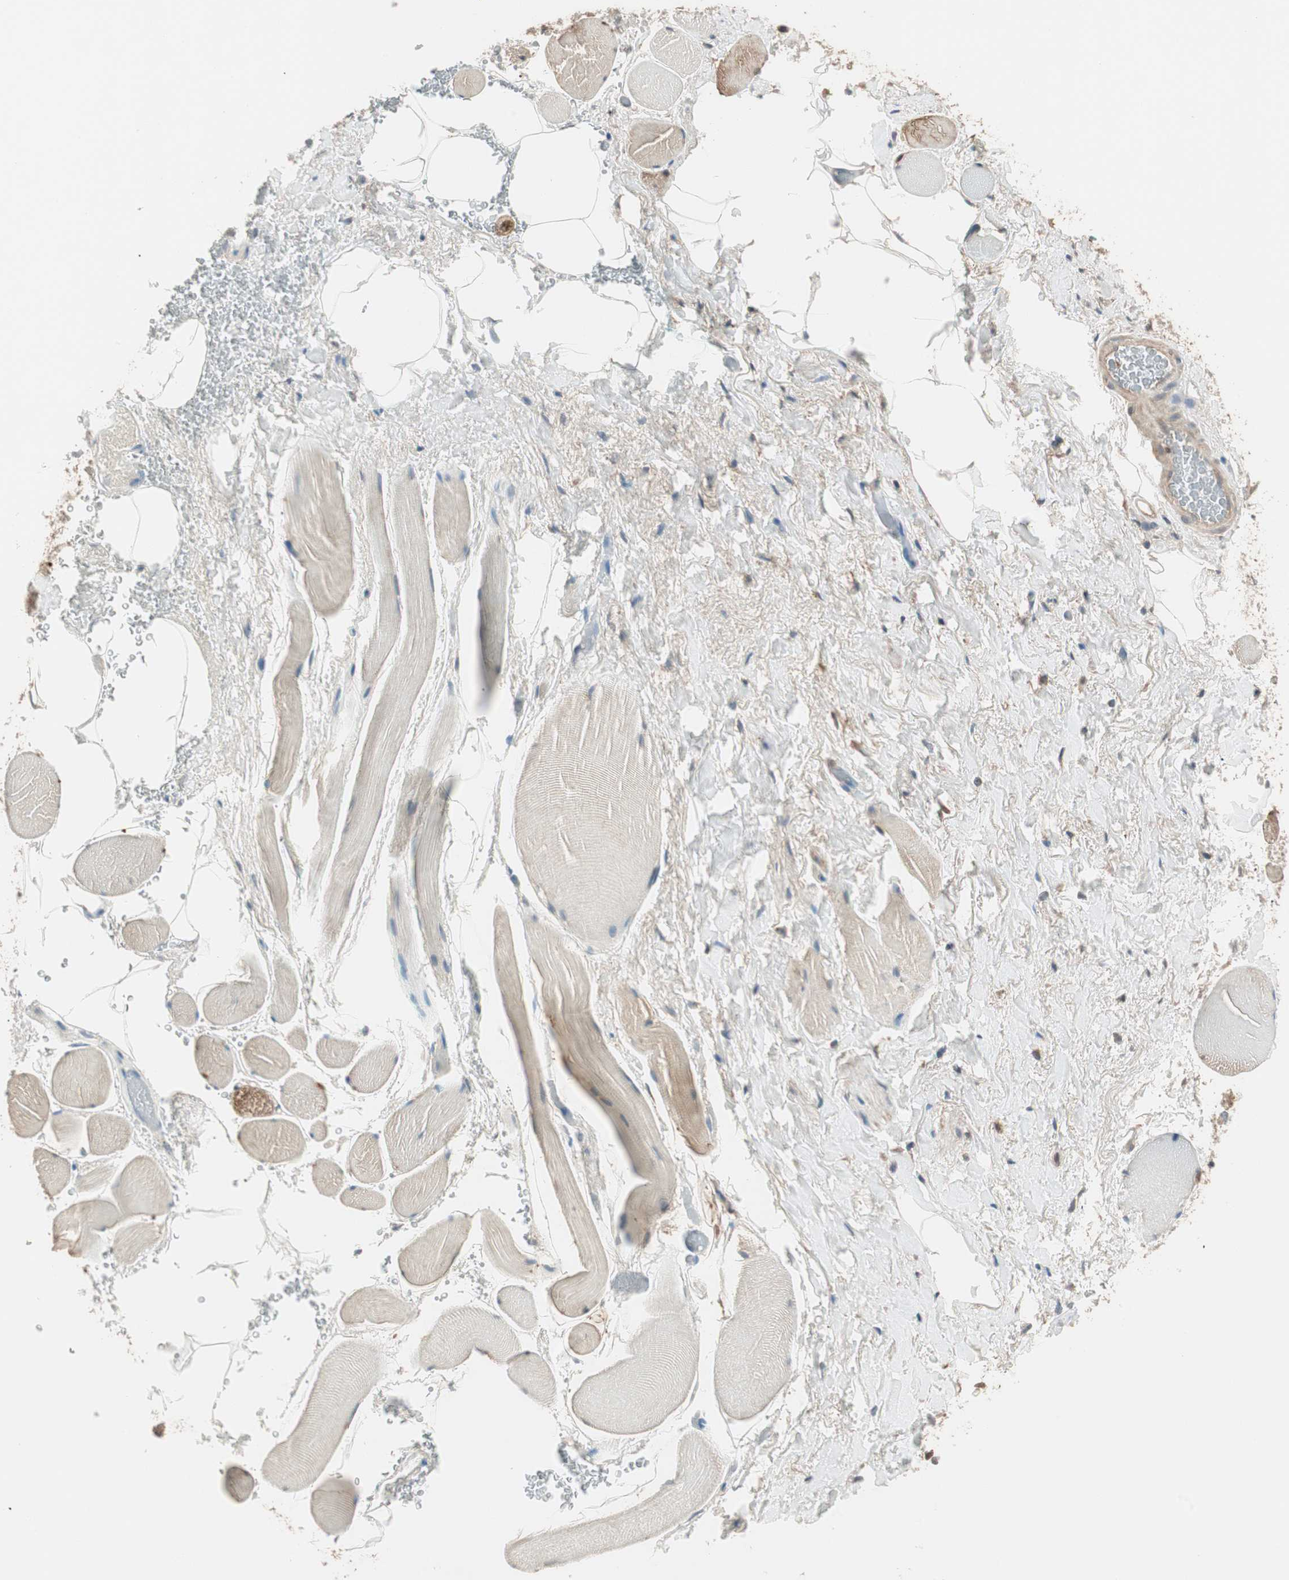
{"staining": {"intensity": "moderate", "quantity": "25%-75%", "location": "cytoplasmic/membranous"}, "tissue": "adipose tissue", "cell_type": "Adipocytes", "image_type": "normal", "snomed": [{"axis": "morphology", "description": "Normal tissue, NOS"}, {"axis": "topography", "description": "Soft tissue"}, {"axis": "topography", "description": "Peripheral nerve tissue"}], "caption": "Adipose tissue stained with a protein marker reveals moderate staining in adipocytes.", "gene": "TRIM21", "patient": {"sex": "female", "age": 71}}